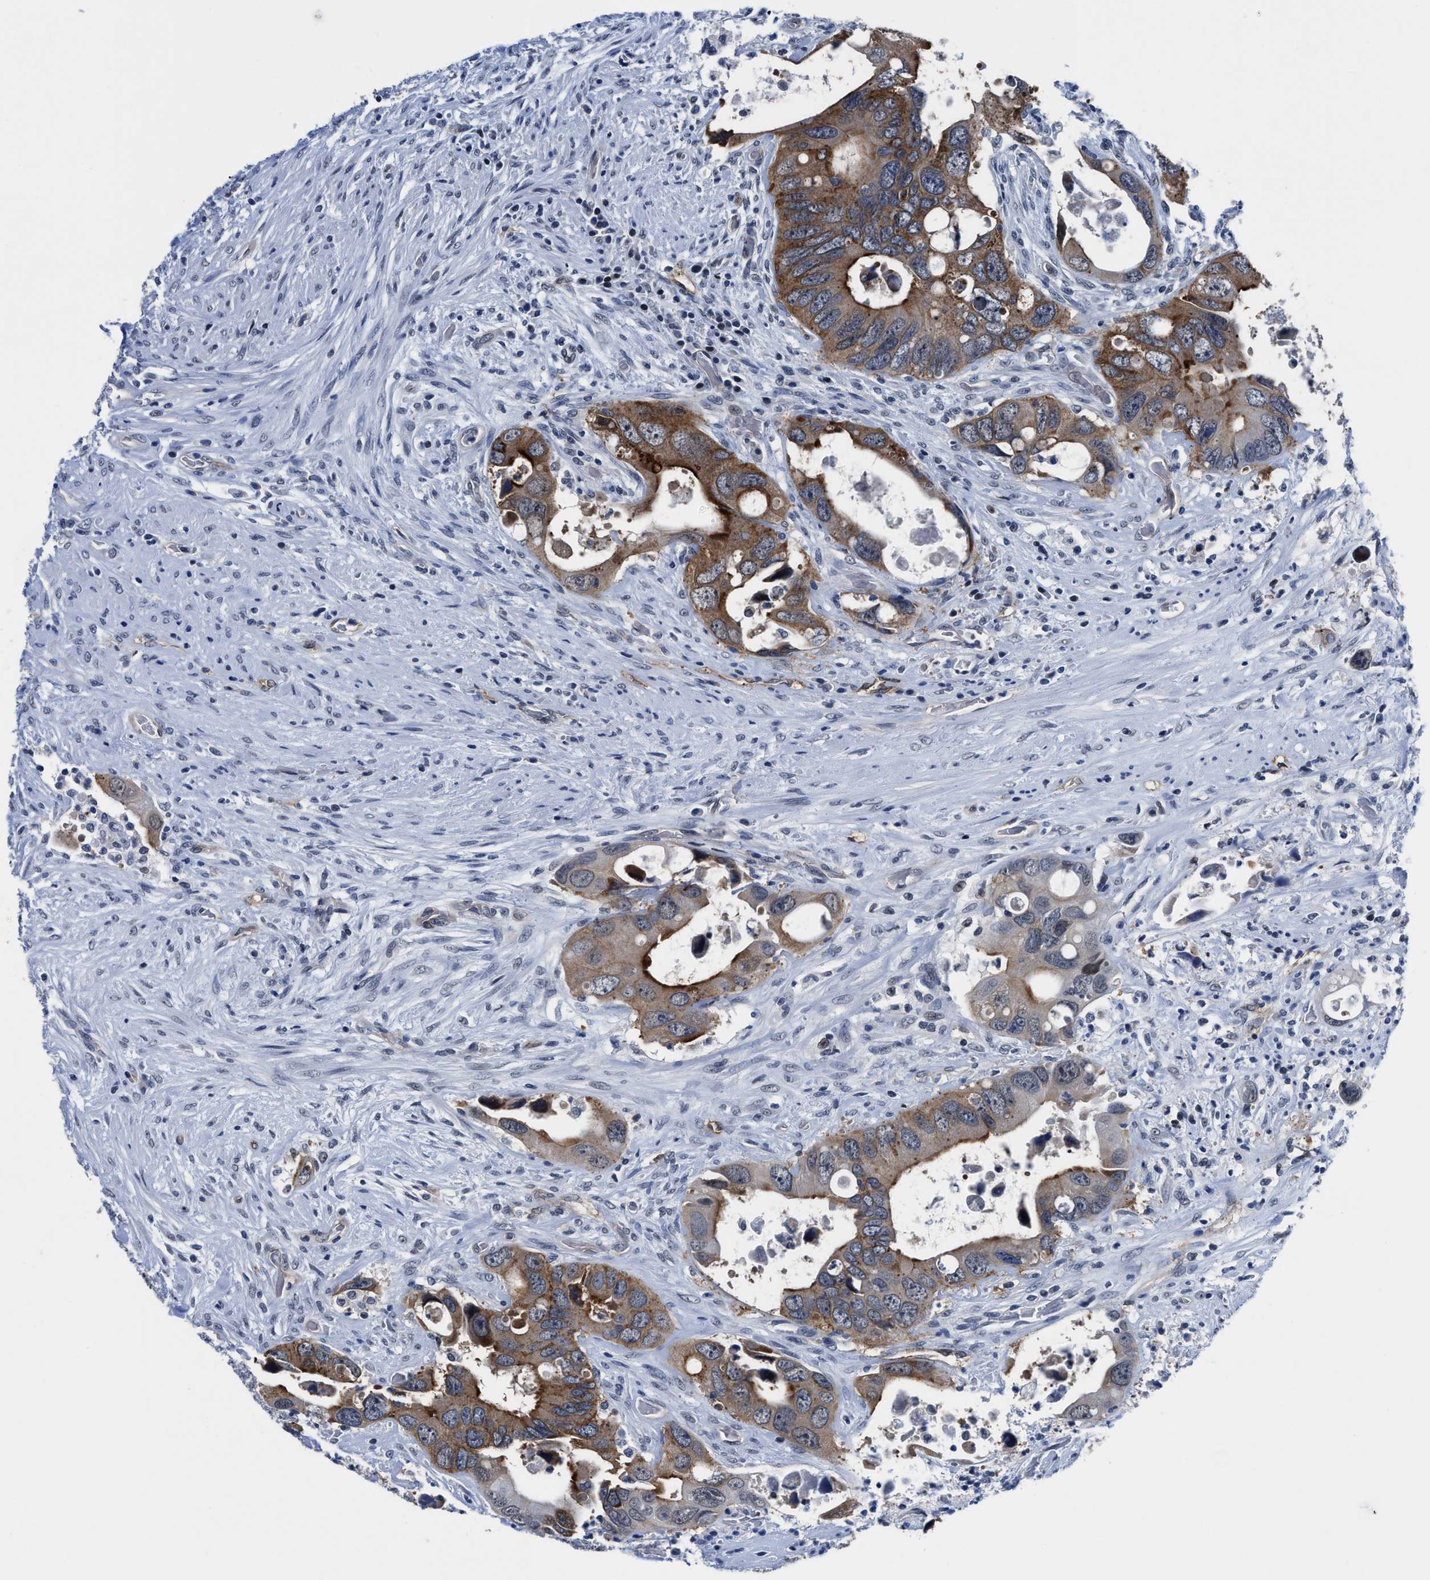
{"staining": {"intensity": "moderate", "quantity": ">75%", "location": "cytoplasmic/membranous"}, "tissue": "colorectal cancer", "cell_type": "Tumor cells", "image_type": "cancer", "snomed": [{"axis": "morphology", "description": "Adenocarcinoma, NOS"}, {"axis": "topography", "description": "Rectum"}], "caption": "This micrograph displays immunohistochemistry (IHC) staining of colorectal adenocarcinoma, with medium moderate cytoplasmic/membranous staining in about >75% of tumor cells.", "gene": "MARCKSL1", "patient": {"sex": "male", "age": 70}}